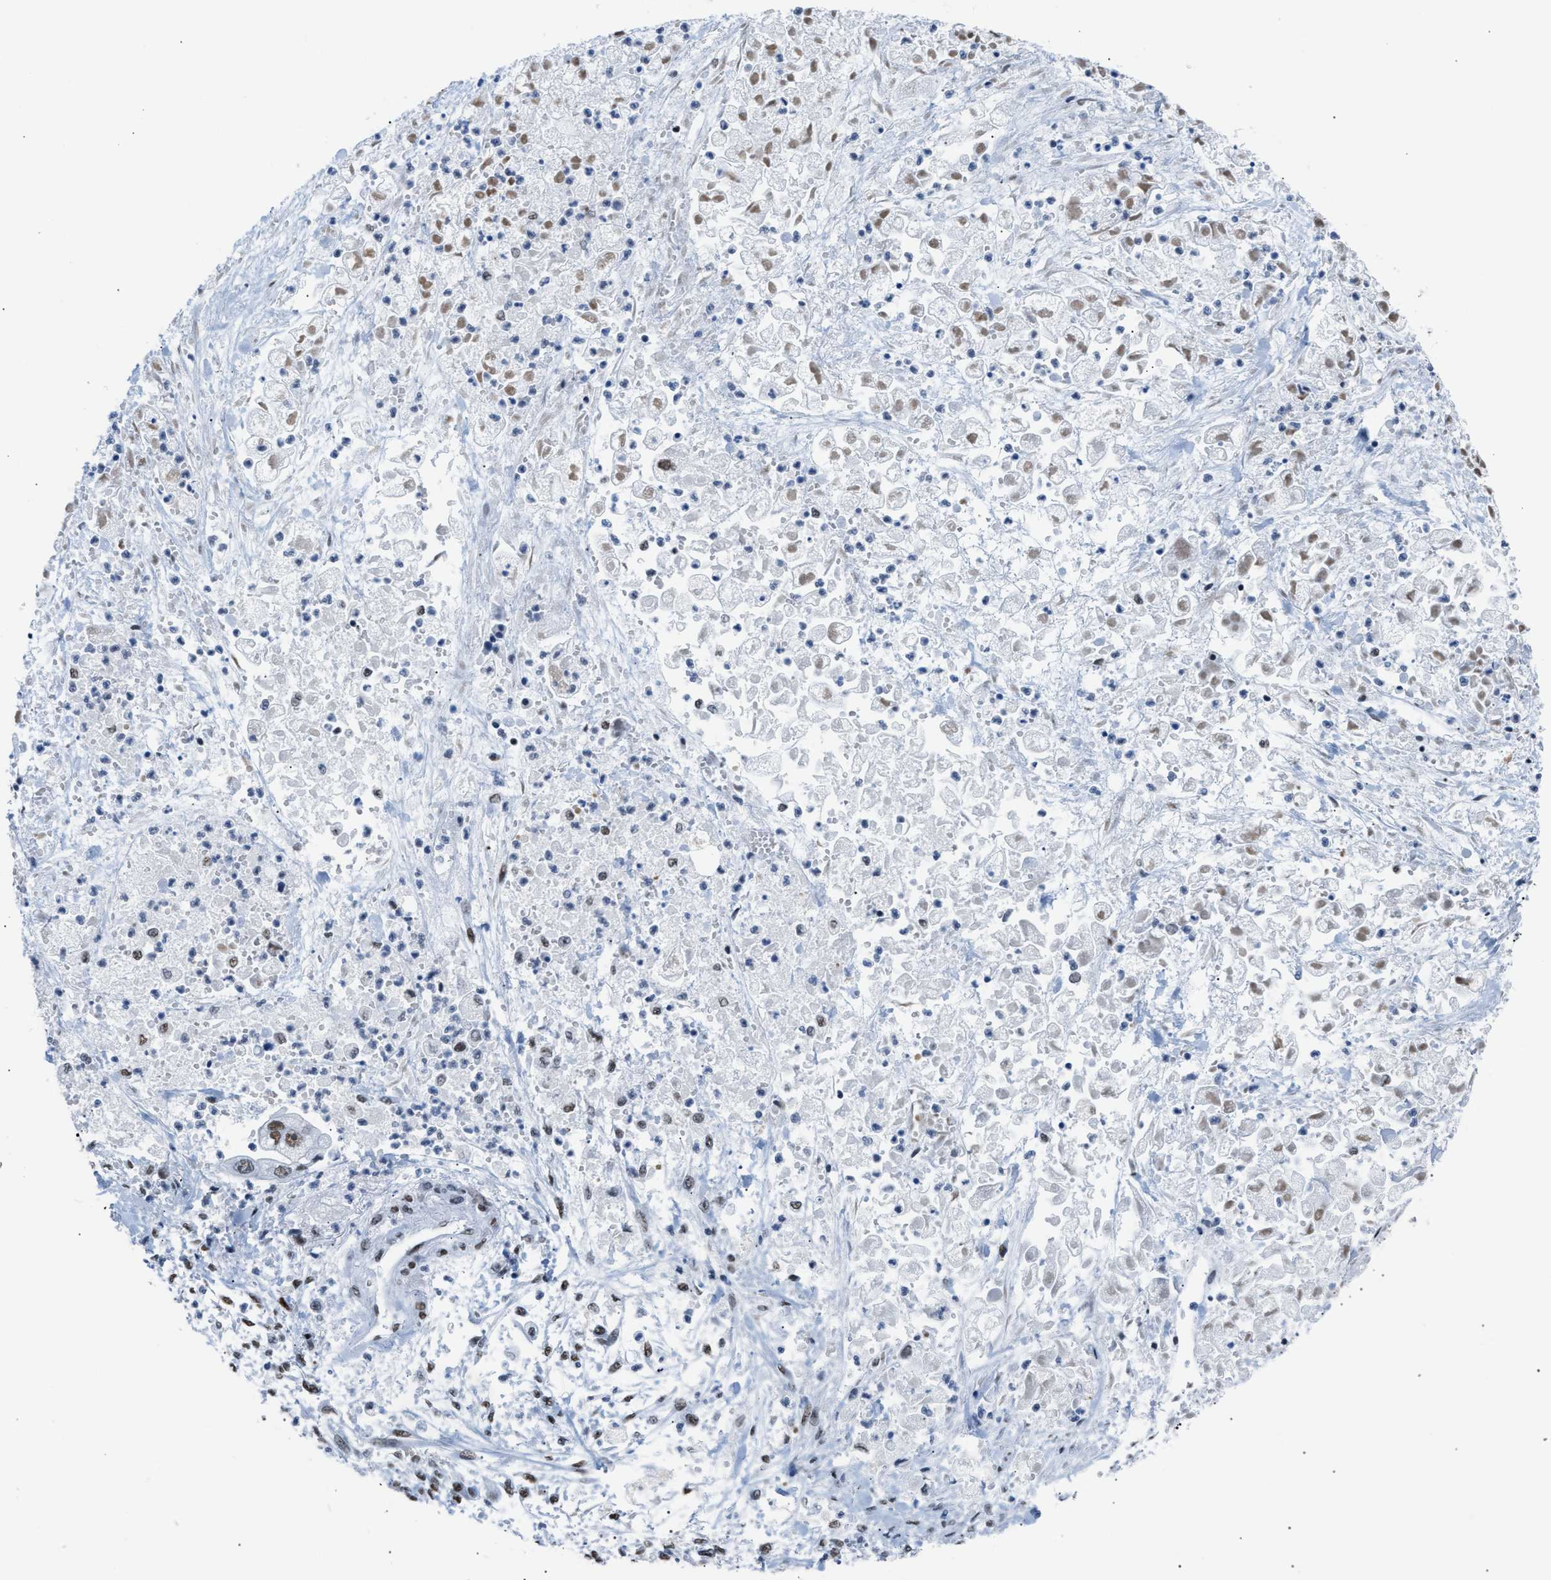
{"staining": {"intensity": "moderate", "quantity": "25%-75%", "location": "nuclear"}, "tissue": "stomach cancer", "cell_type": "Tumor cells", "image_type": "cancer", "snomed": [{"axis": "morphology", "description": "Normal tissue, NOS"}, {"axis": "morphology", "description": "Adenocarcinoma, NOS"}, {"axis": "topography", "description": "Stomach"}], "caption": "Immunohistochemical staining of human adenocarcinoma (stomach) reveals moderate nuclear protein expression in about 25%-75% of tumor cells.", "gene": "CCAR2", "patient": {"sex": "male", "age": 62}}